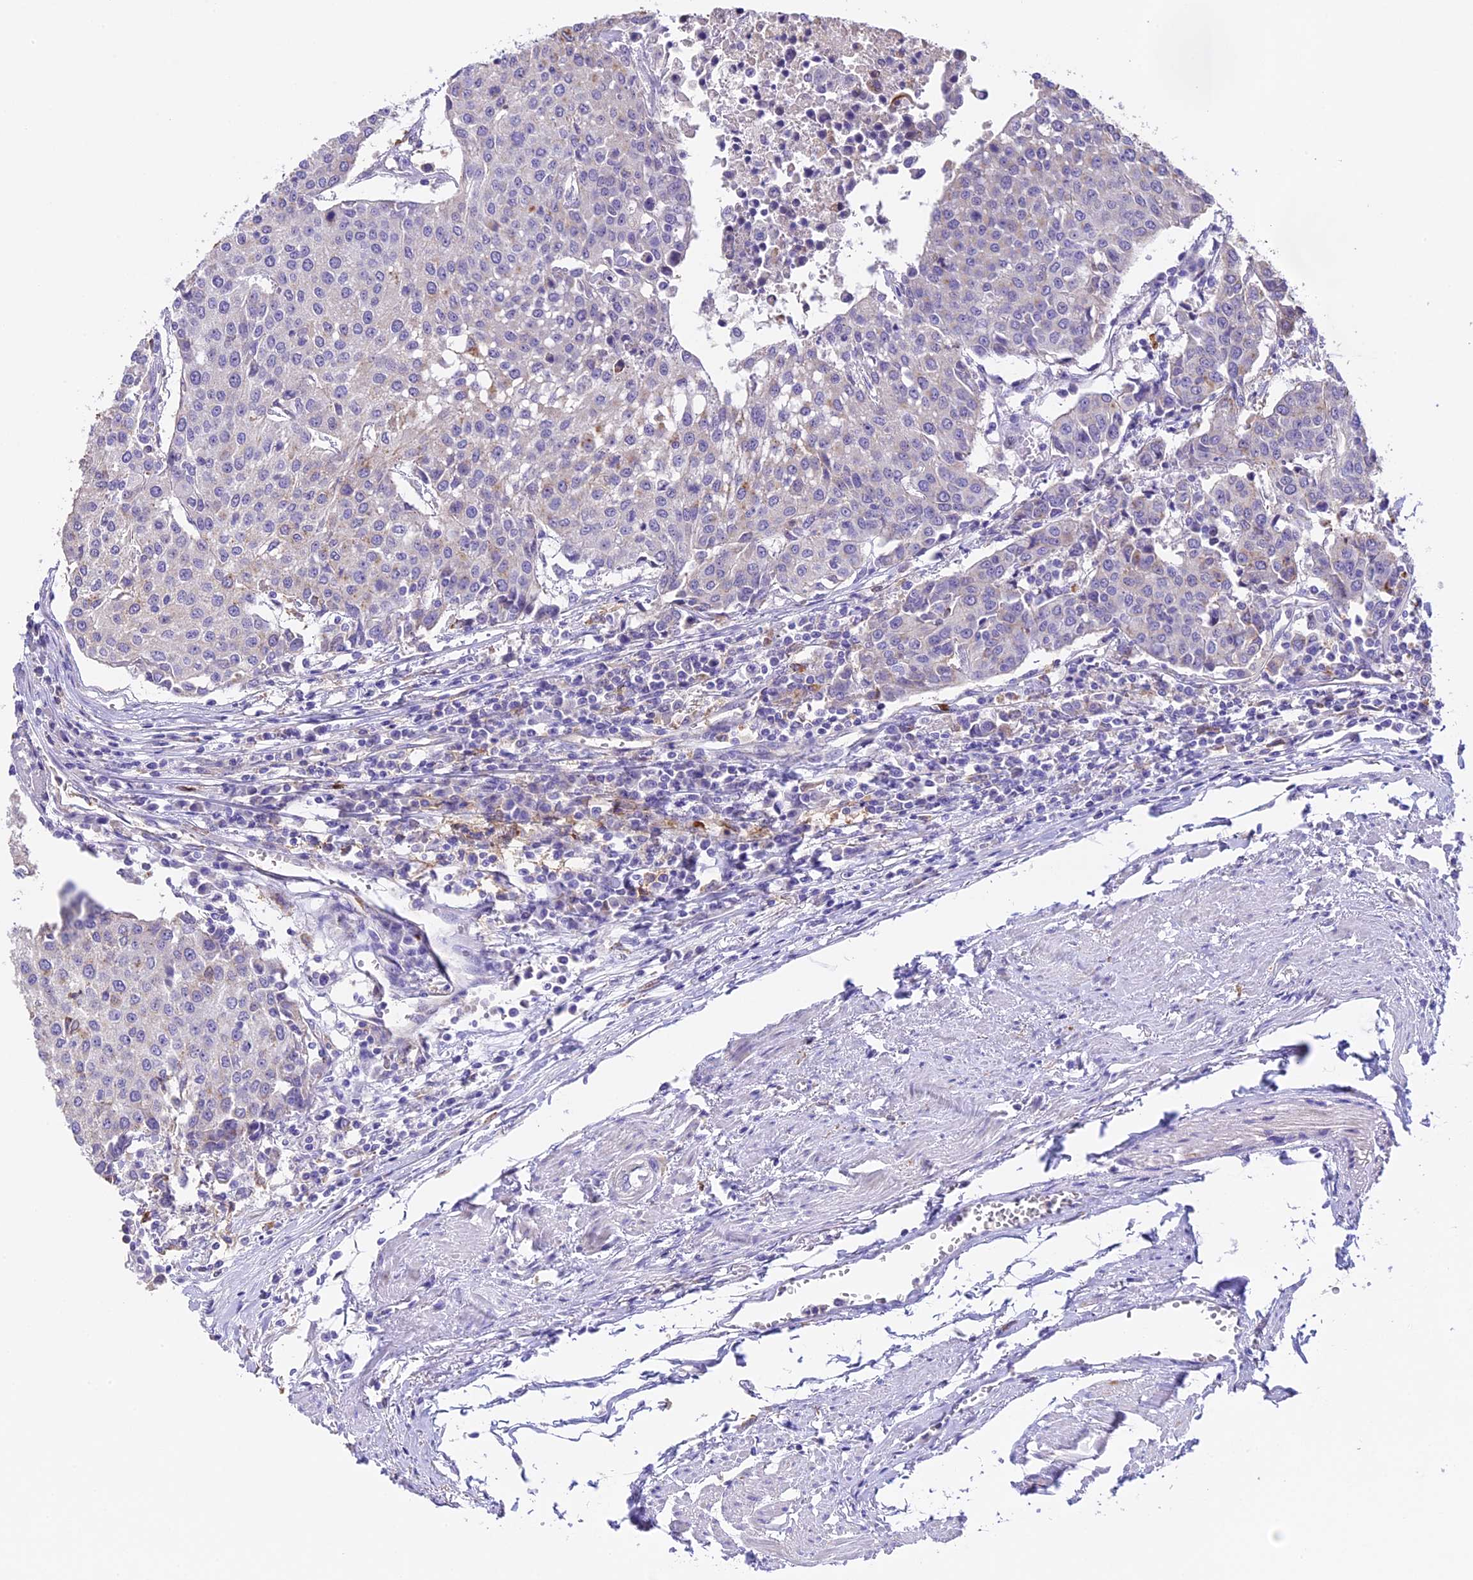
{"staining": {"intensity": "negative", "quantity": "none", "location": "none"}, "tissue": "urothelial cancer", "cell_type": "Tumor cells", "image_type": "cancer", "snomed": [{"axis": "morphology", "description": "Urothelial carcinoma, High grade"}, {"axis": "topography", "description": "Urinary bladder"}], "caption": "Protein analysis of urothelial cancer displays no significant positivity in tumor cells. (IHC, brightfield microscopy, high magnification).", "gene": "NOD2", "patient": {"sex": "female", "age": 85}}